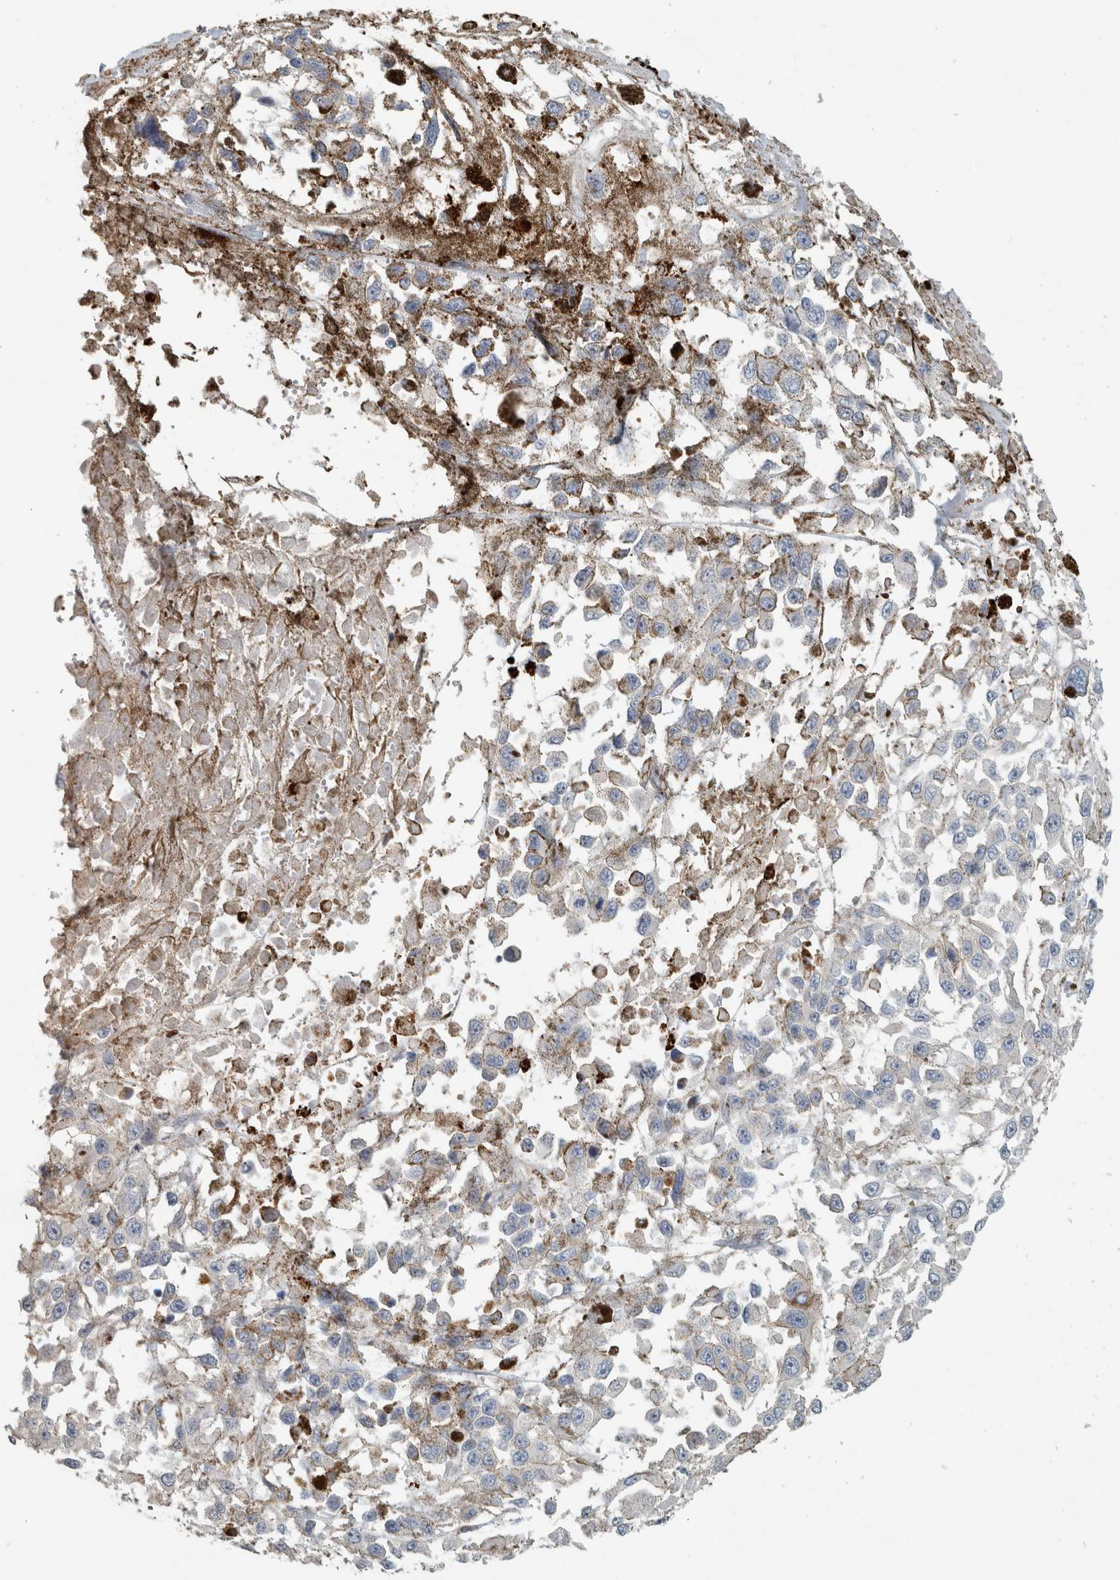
{"staining": {"intensity": "negative", "quantity": "none", "location": "none"}, "tissue": "melanoma", "cell_type": "Tumor cells", "image_type": "cancer", "snomed": [{"axis": "morphology", "description": "Malignant melanoma, Metastatic site"}, {"axis": "topography", "description": "Lymph node"}], "caption": "Melanoma stained for a protein using immunohistochemistry reveals no expression tumor cells.", "gene": "SCIN", "patient": {"sex": "male", "age": 59}}